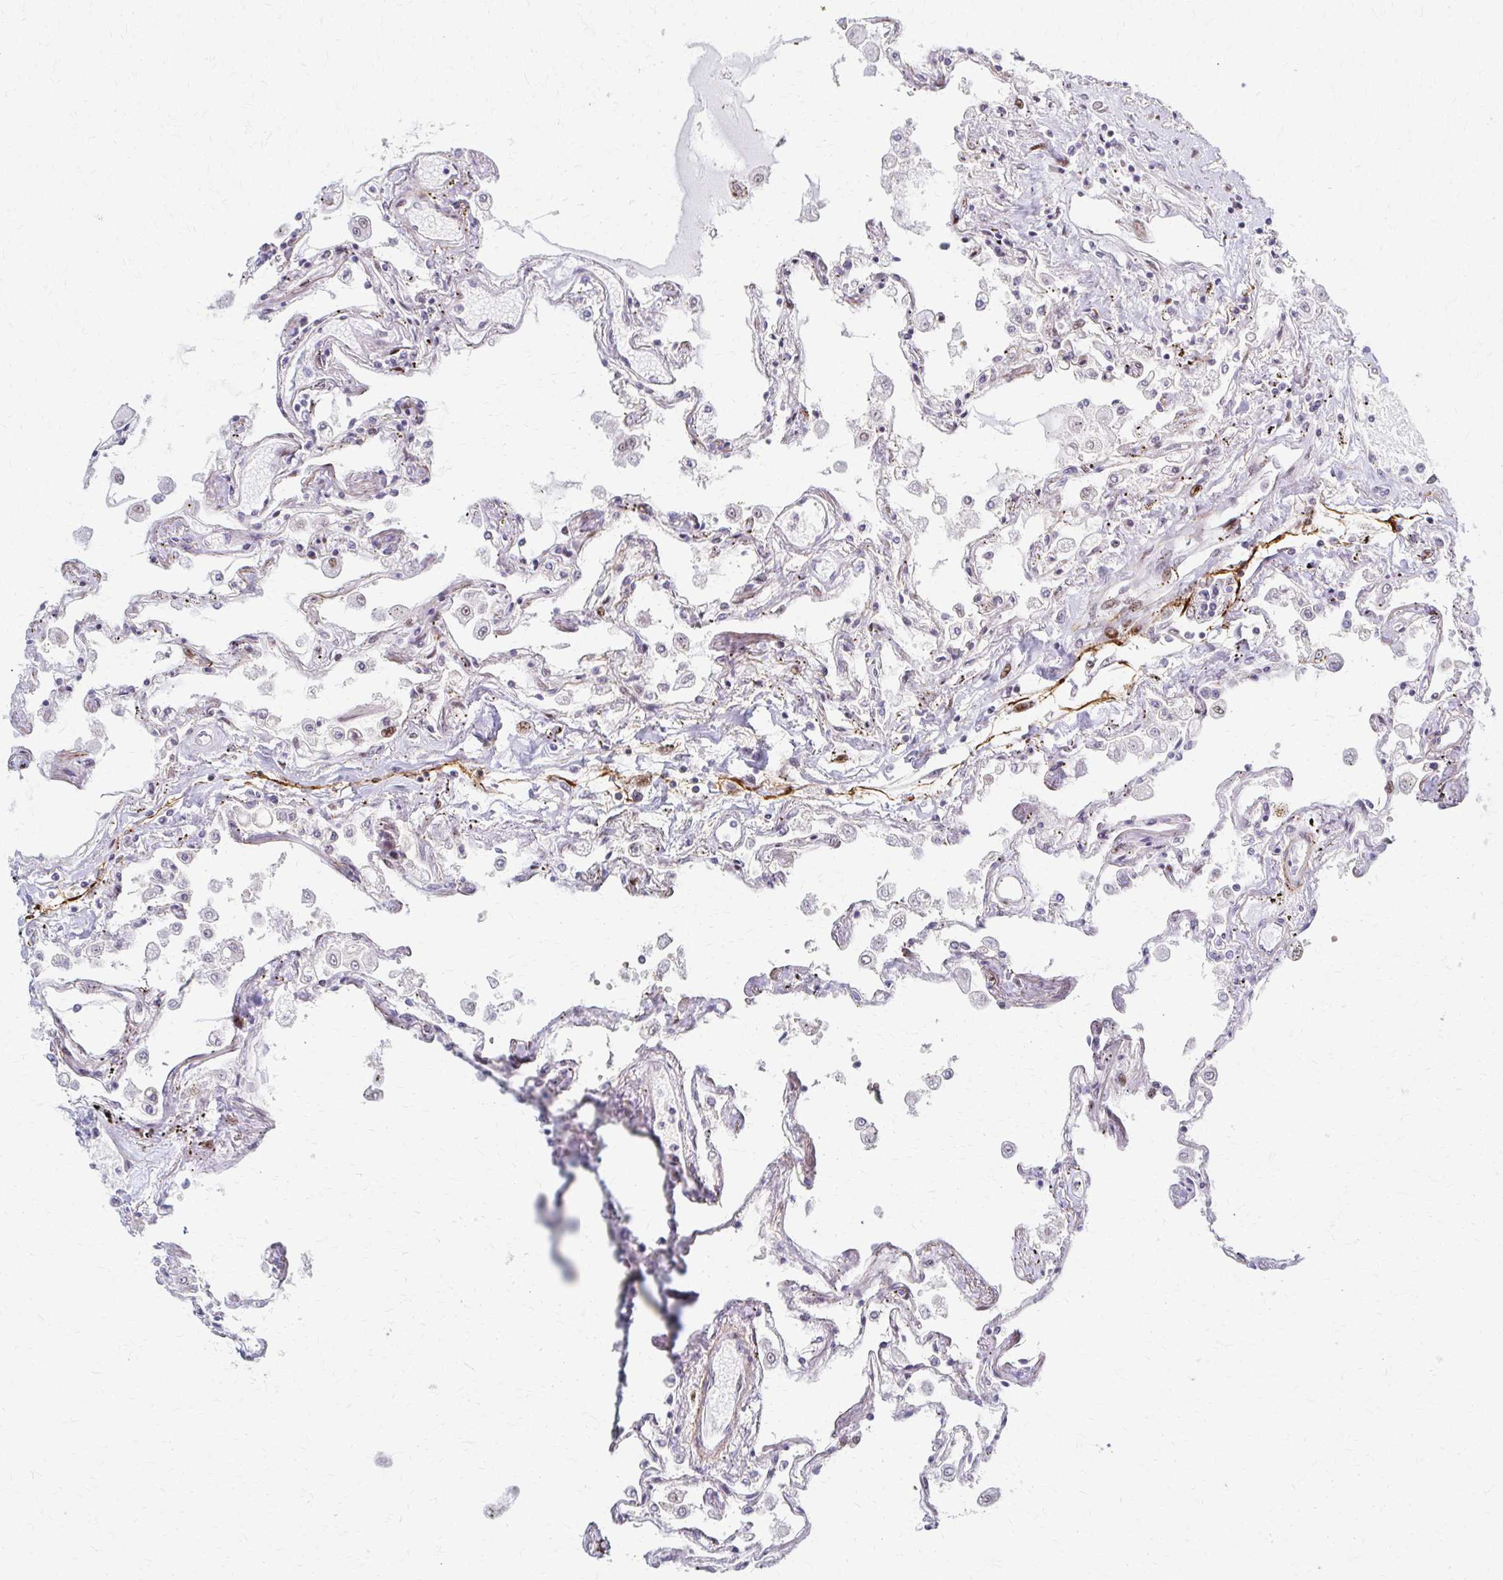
{"staining": {"intensity": "moderate", "quantity": "<25%", "location": "nuclear"}, "tissue": "lung", "cell_type": "Alveolar cells", "image_type": "normal", "snomed": [{"axis": "morphology", "description": "Normal tissue, NOS"}, {"axis": "morphology", "description": "Adenocarcinoma, NOS"}, {"axis": "topography", "description": "Cartilage tissue"}, {"axis": "topography", "description": "Lung"}], "caption": "High-power microscopy captured an immunohistochemistry histopathology image of benign lung, revealing moderate nuclear staining in about <25% of alveolar cells. (DAB IHC with brightfield microscopy, high magnification).", "gene": "PSMD7", "patient": {"sex": "female", "age": 67}}